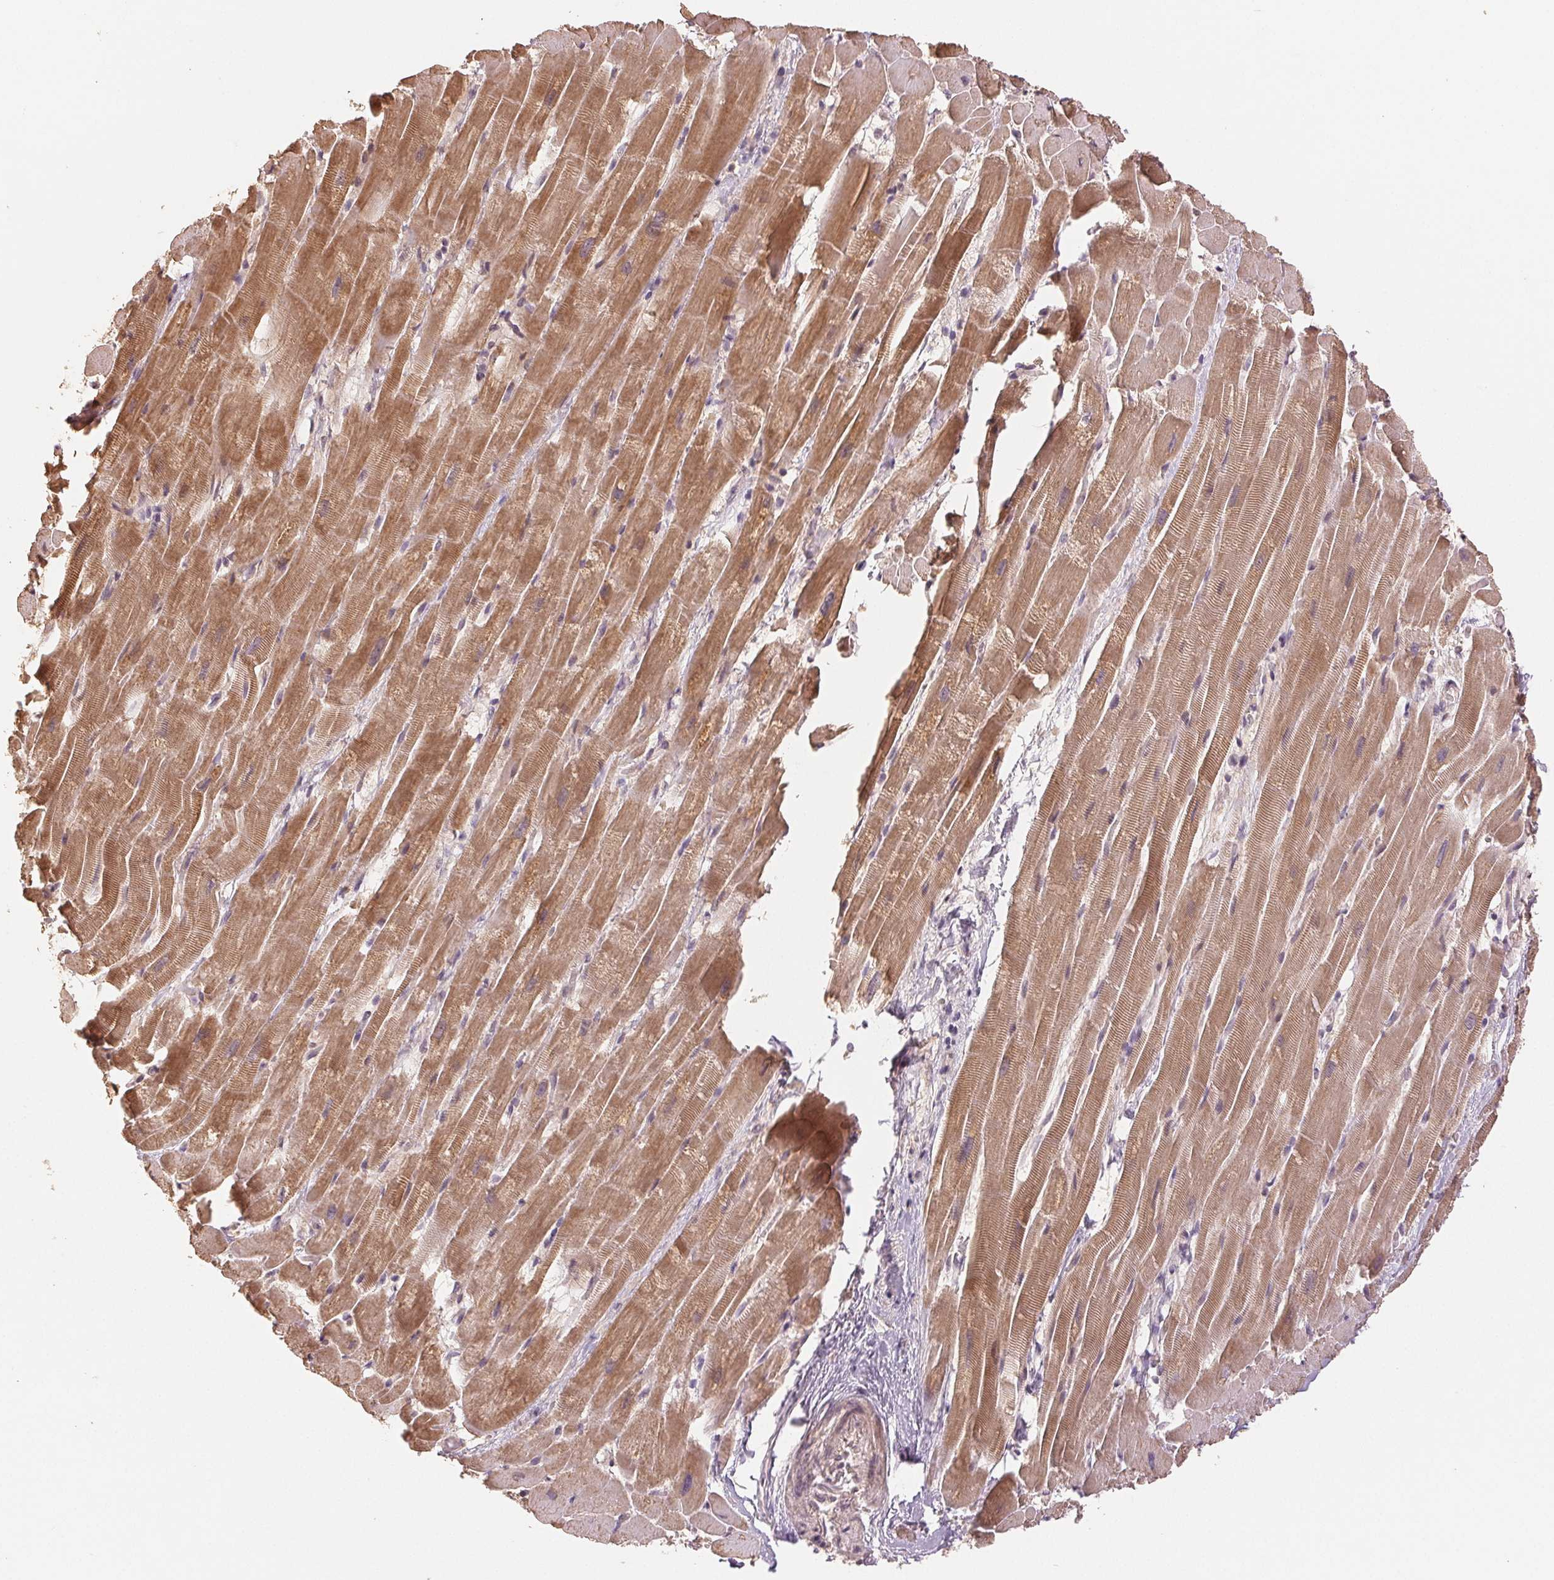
{"staining": {"intensity": "moderate", "quantity": ">75%", "location": "cytoplasmic/membranous"}, "tissue": "heart muscle", "cell_type": "Cardiomyocytes", "image_type": "normal", "snomed": [{"axis": "morphology", "description": "Normal tissue, NOS"}, {"axis": "topography", "description": "Heart"}], "caption": "This is a histology image of immunohistochemistry (IHC) staining of normal heart muscle, which shows moderate positivity in the cytoplasmic/membranous of cardiomyocytes.", "gene": "COX14", "patient": {"sex": "male", "age": 37}}